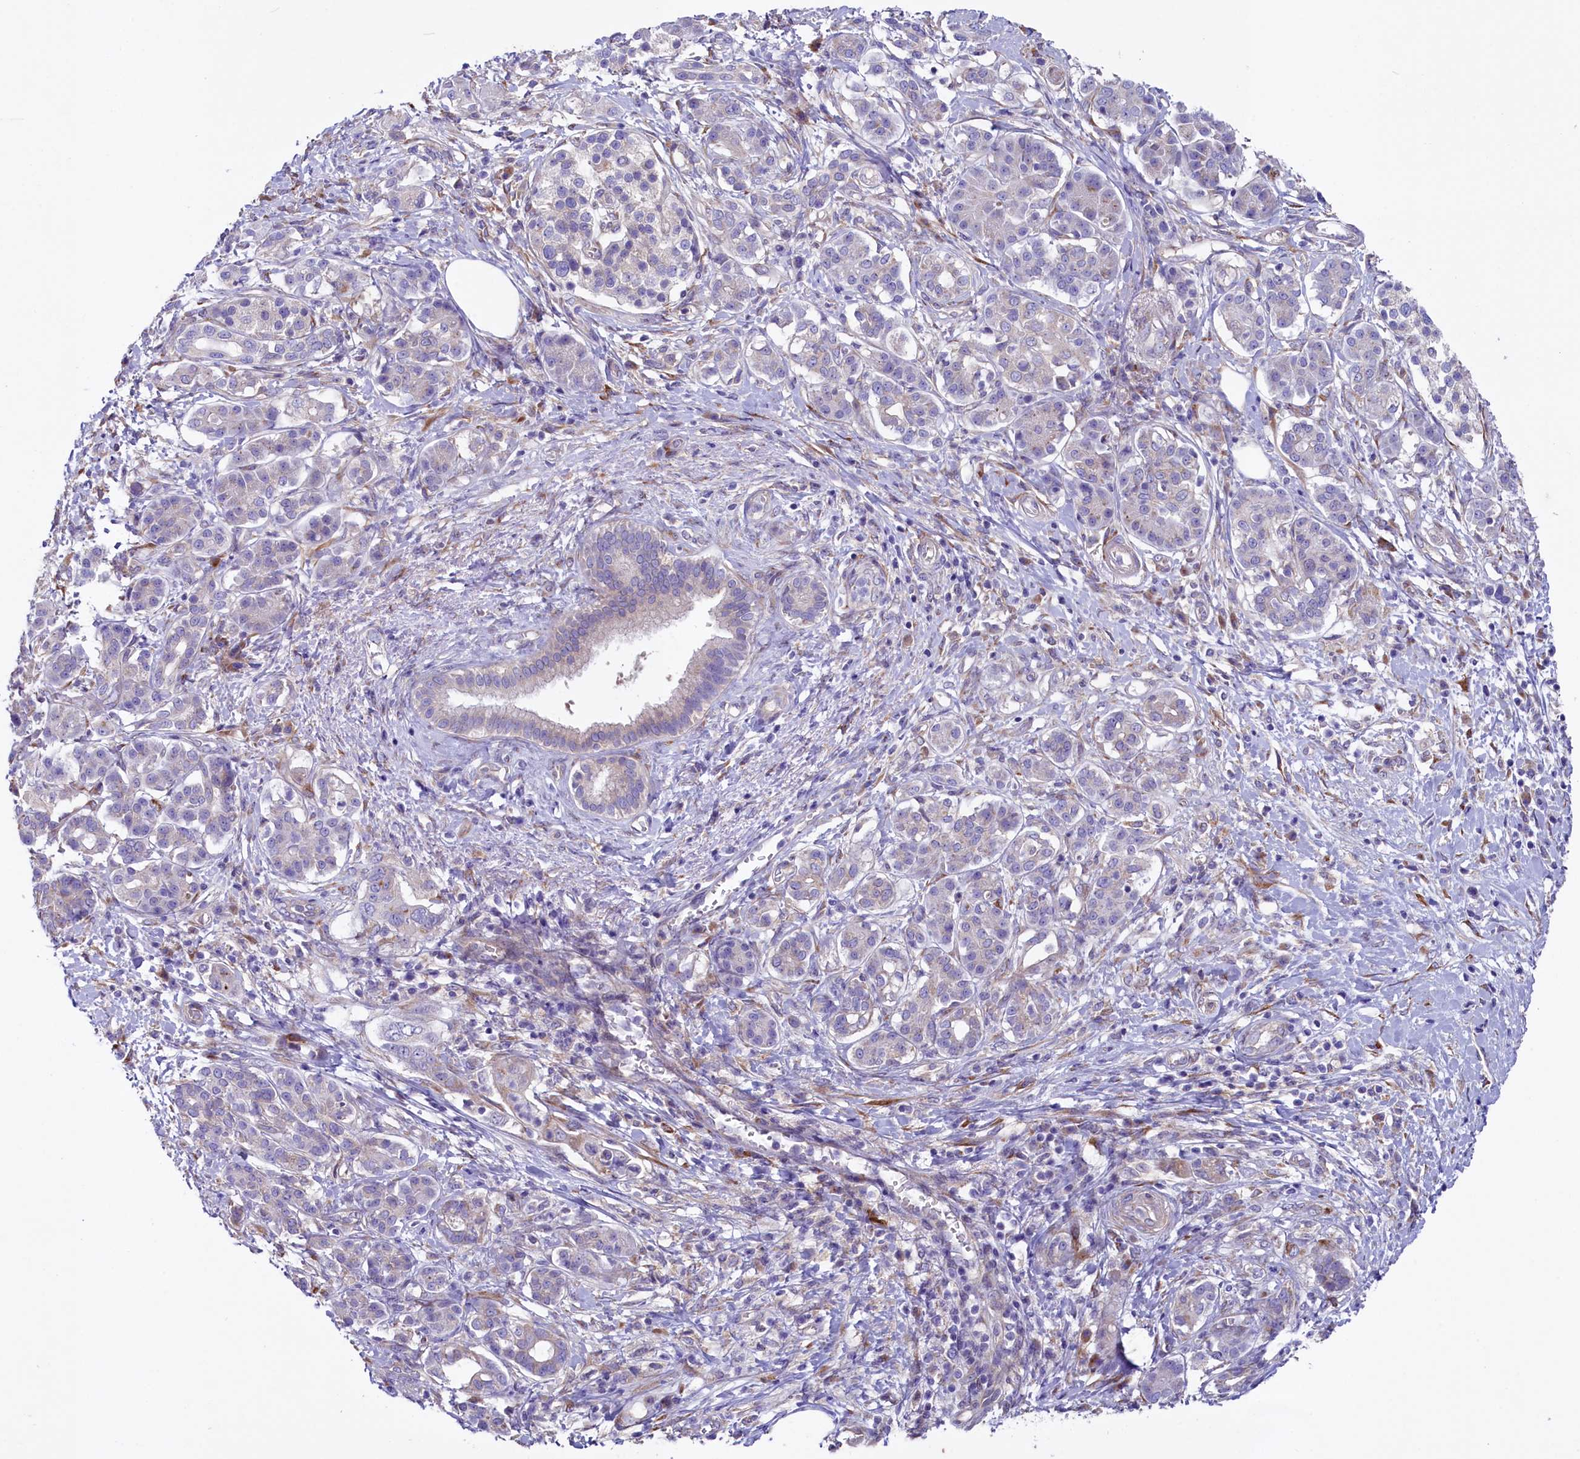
{"staining": {"intensity": "weak", "quantity": "<25%", "location": "cytoplasmic/membranous"}, "tissue": "pancreatic cancer", "cell_type": "Tumor cells", "image_type": "cancer", "snomed": [{"axis": "morphology", "description": "Adenocarcinoma, NOS"}, {"axis": "topography", "description": "Pancreas"}], "caption": "High power microscopy micrograph of an immunohistochemistry (IHC) photomicrograph of pancreatic cancer, revealing no significant positivity in tumor cells.", "gene": "GPR108", "patient": {"sex": "female", "age": 73}}